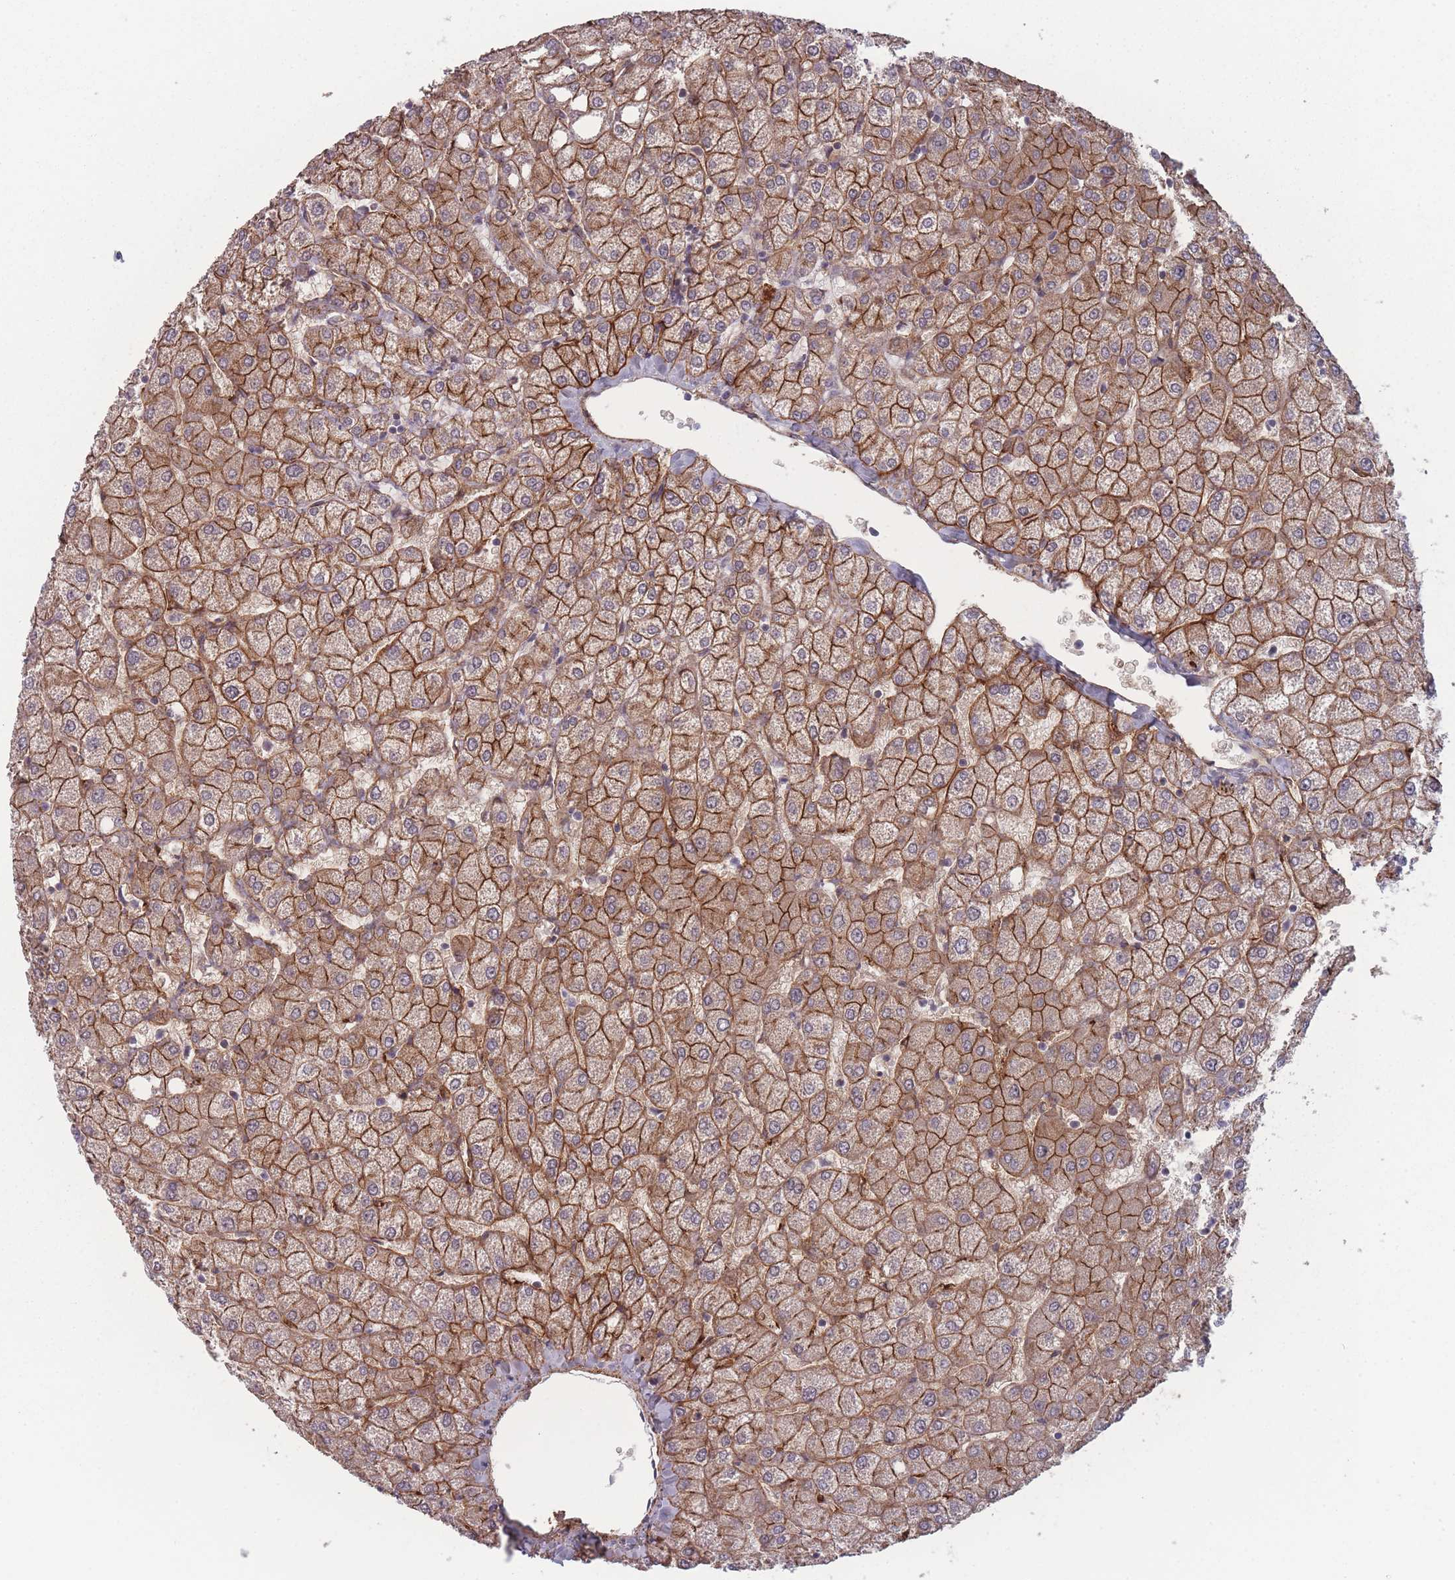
{"staining": {"intensity": "moderate", "quantity": "<25%", "location": "cytoplasmic/membranous"}, "tissue": "liver", "cell_type": "Cholangiocytes", "image_type": "normal", "snomed": [{"axis": "morphology", "description": "Normal tissue, NOS"}, {"axis": "topography", "description": "Liver"}], "caption": "High-power microscopy captured an IHC photomicrograph of benign liver, revealing moderate cytoplasmic/membranous positivity in approximately <25% of cholangiocytes. (IHC, brightfield microscopy, high magnification).", "gene": "TMEM232", "patient": {"sex": "female", "age": 54}}